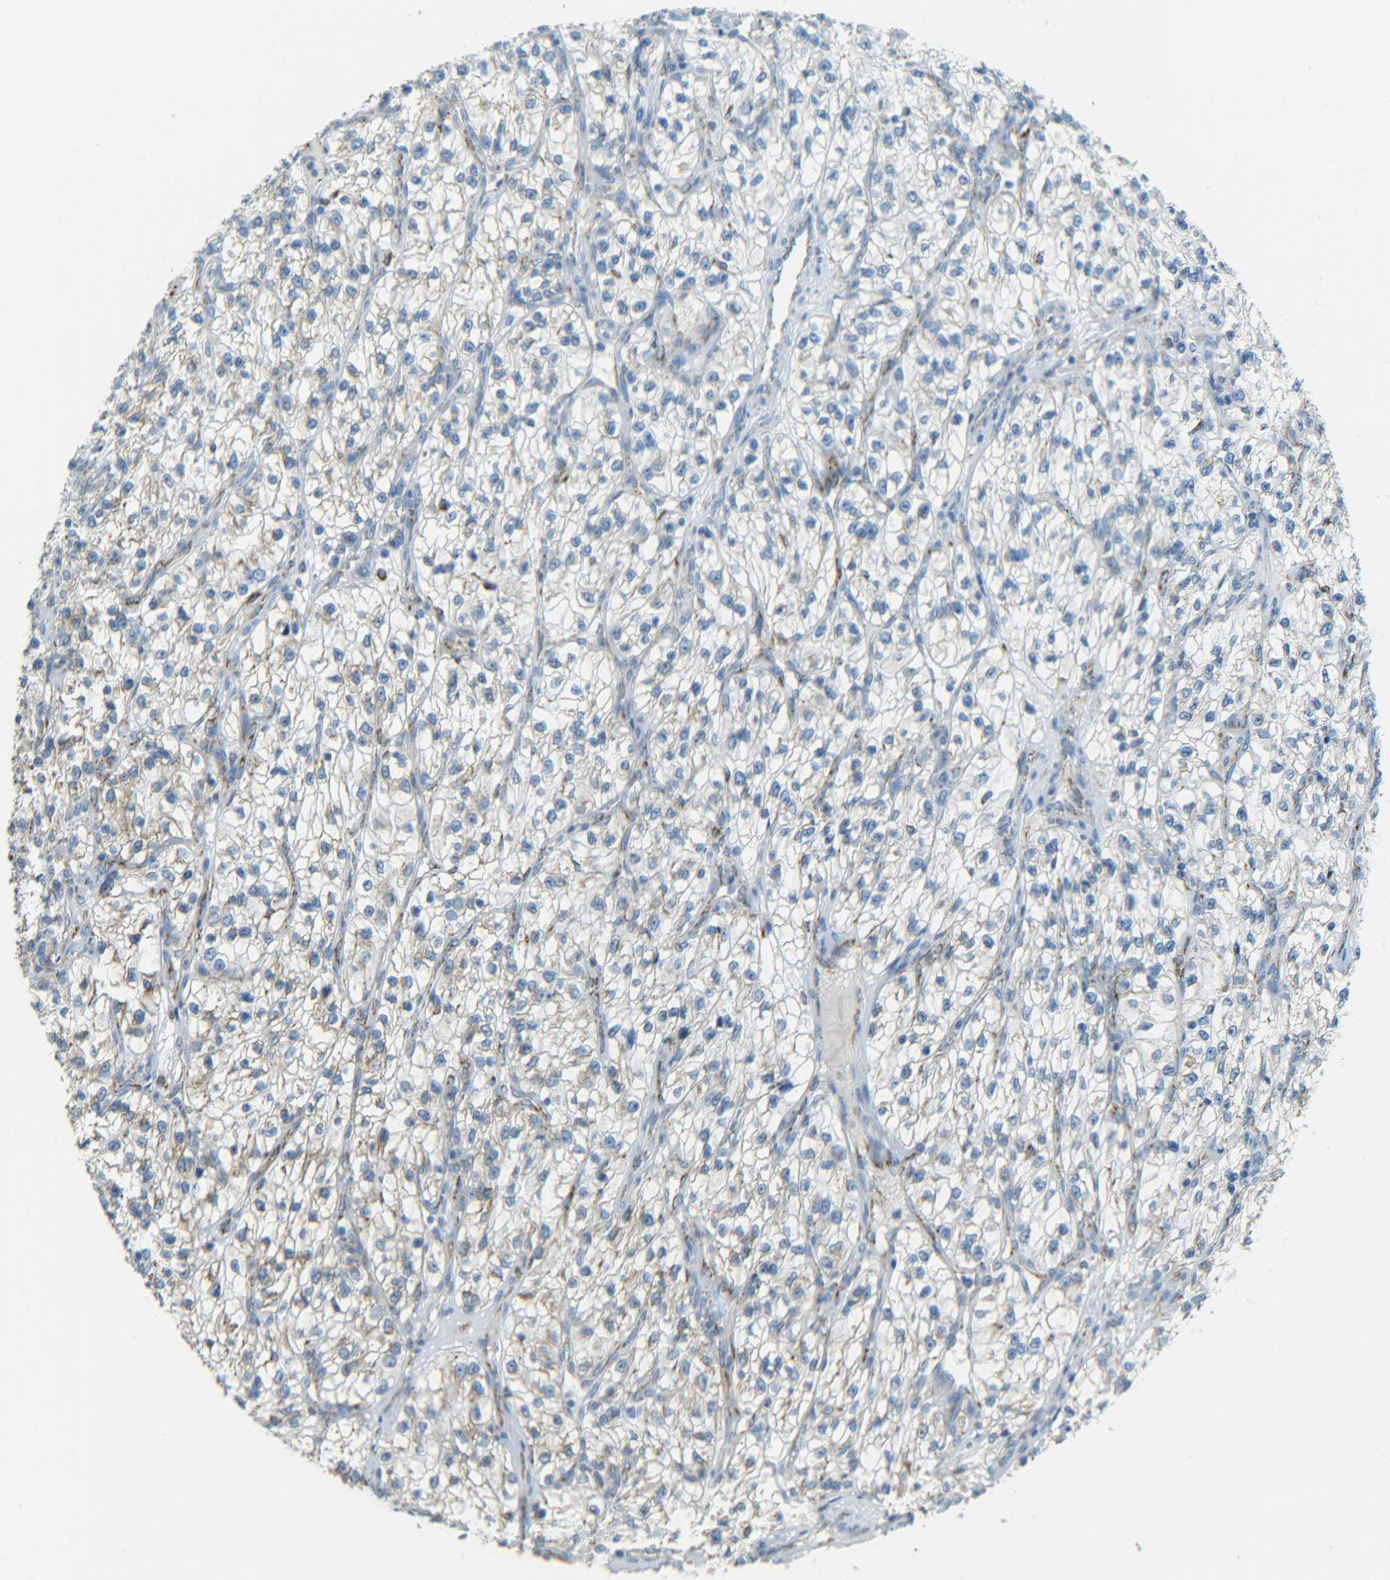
{"staining": {"intensity": "weak", "quantity": ">75%", "location": "cytoplasmic/membranous"}, "tissue": "renal cancer", "cell_type": "Tumor cells", "image_type": "cancer", "snomed": [{"axis": "morphology", "description": "Adenocarcinoma, NOS"}, {"axis": "topography", "description": "Kidney"}], "caption": "Renal cancer stained with immunohistochemistry (IHC) reveals weak cytoplasmic/membranous expression in about >75% of tumor cells. (DAB (3,3'-diaminobenzidine) IHC with brightfield microscopy, high magnification).", "gene": "CYB5R1", "patient": {"sex": "female", "age": 57}}